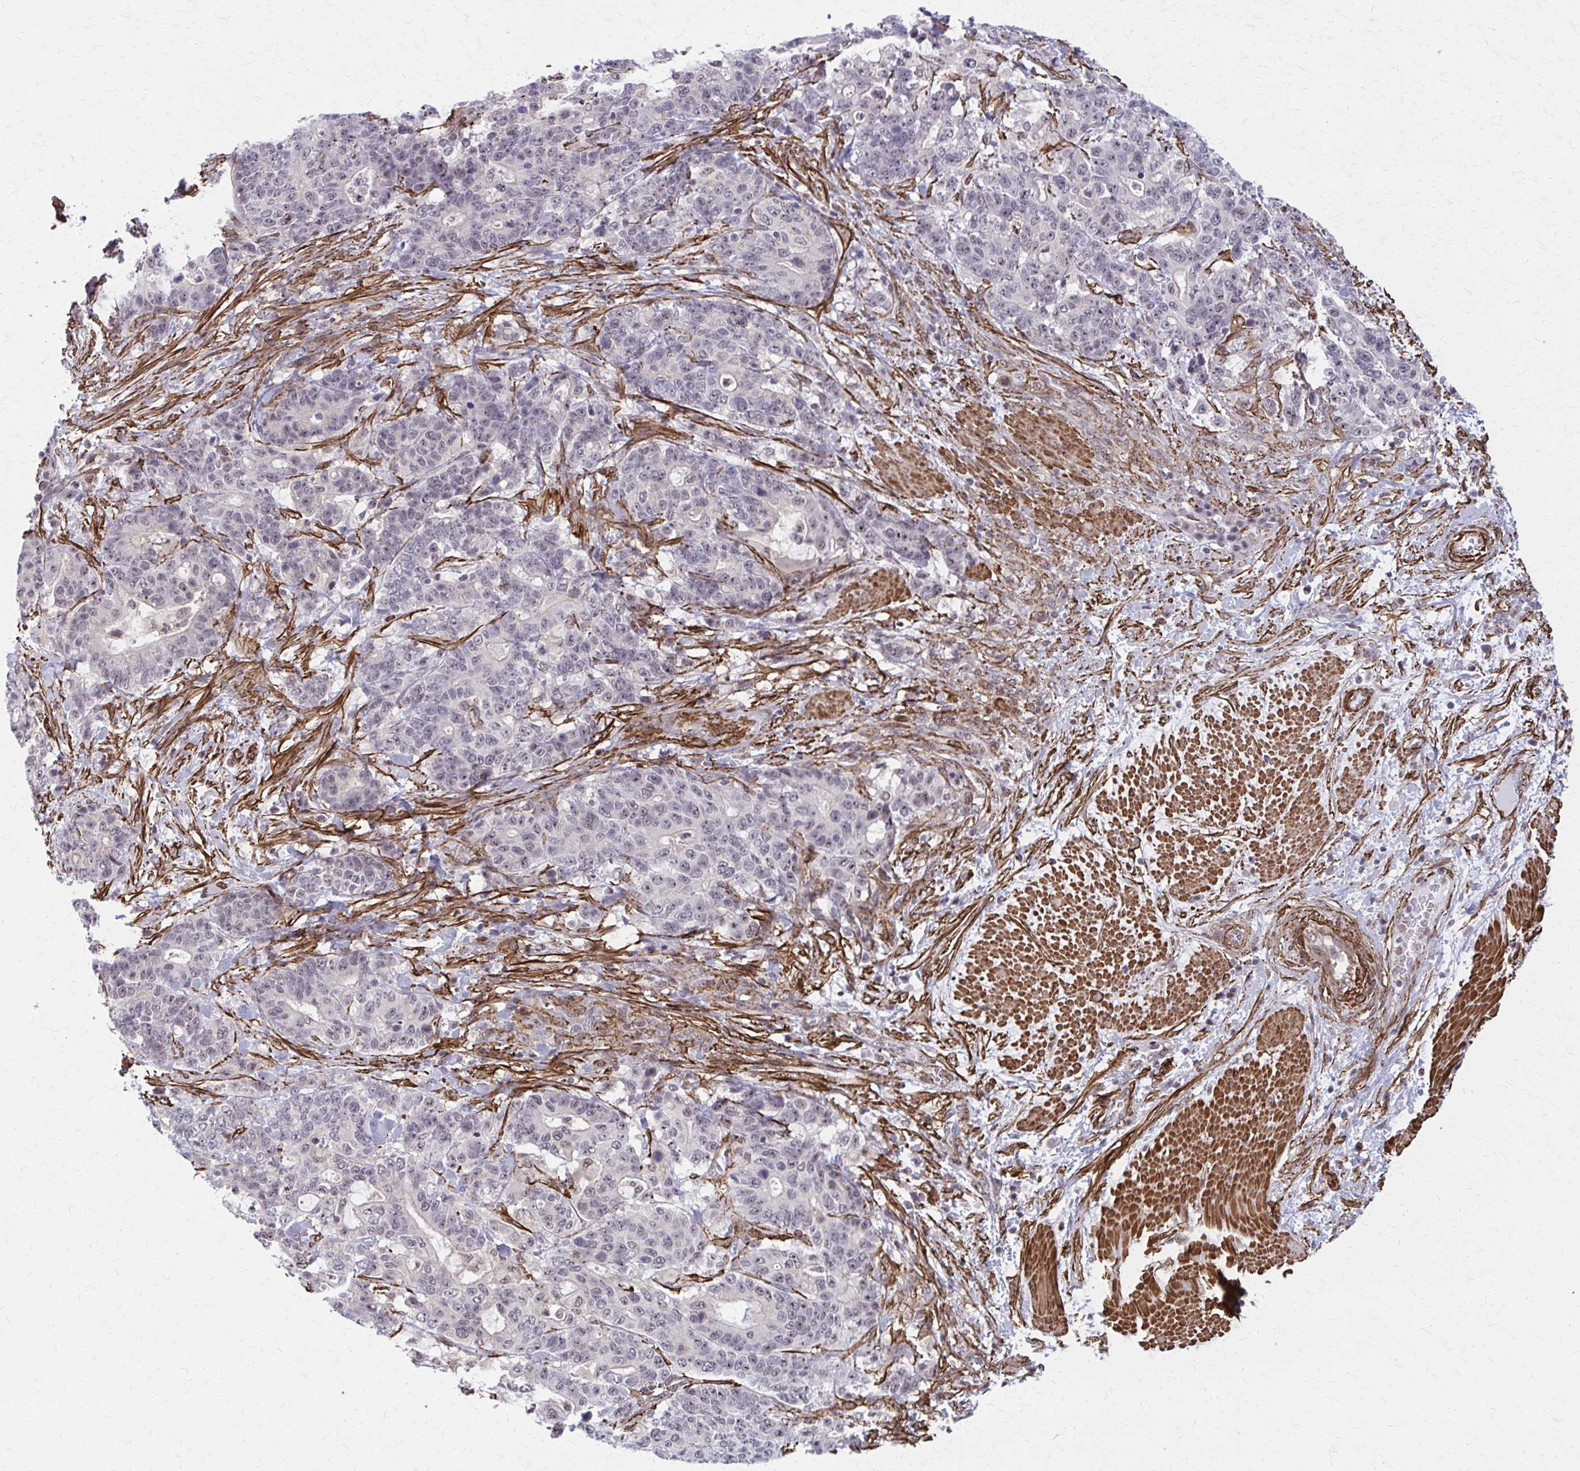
{"staining": {"intensity": "negative", "quantity": "none", "location": "none"}, "tissue": "stomach cancer", "cell_type": "Tumor cells", "image_type": "cancer", "snomed": [{"axis": "morphology", "description": "Normal tissue, NOS"}, {"axis": "morphology", "description": "Adenocarcinoma, NOS"}, {"axis": "topography", "description": "Stomach"}], "caption": "Immunohistochemistry (IHC) of adenocarcinoma (stomach) shows no staining in tumor cells.", "gene": "NRBF2", "patient": {"sex": "female", "age": 64}}